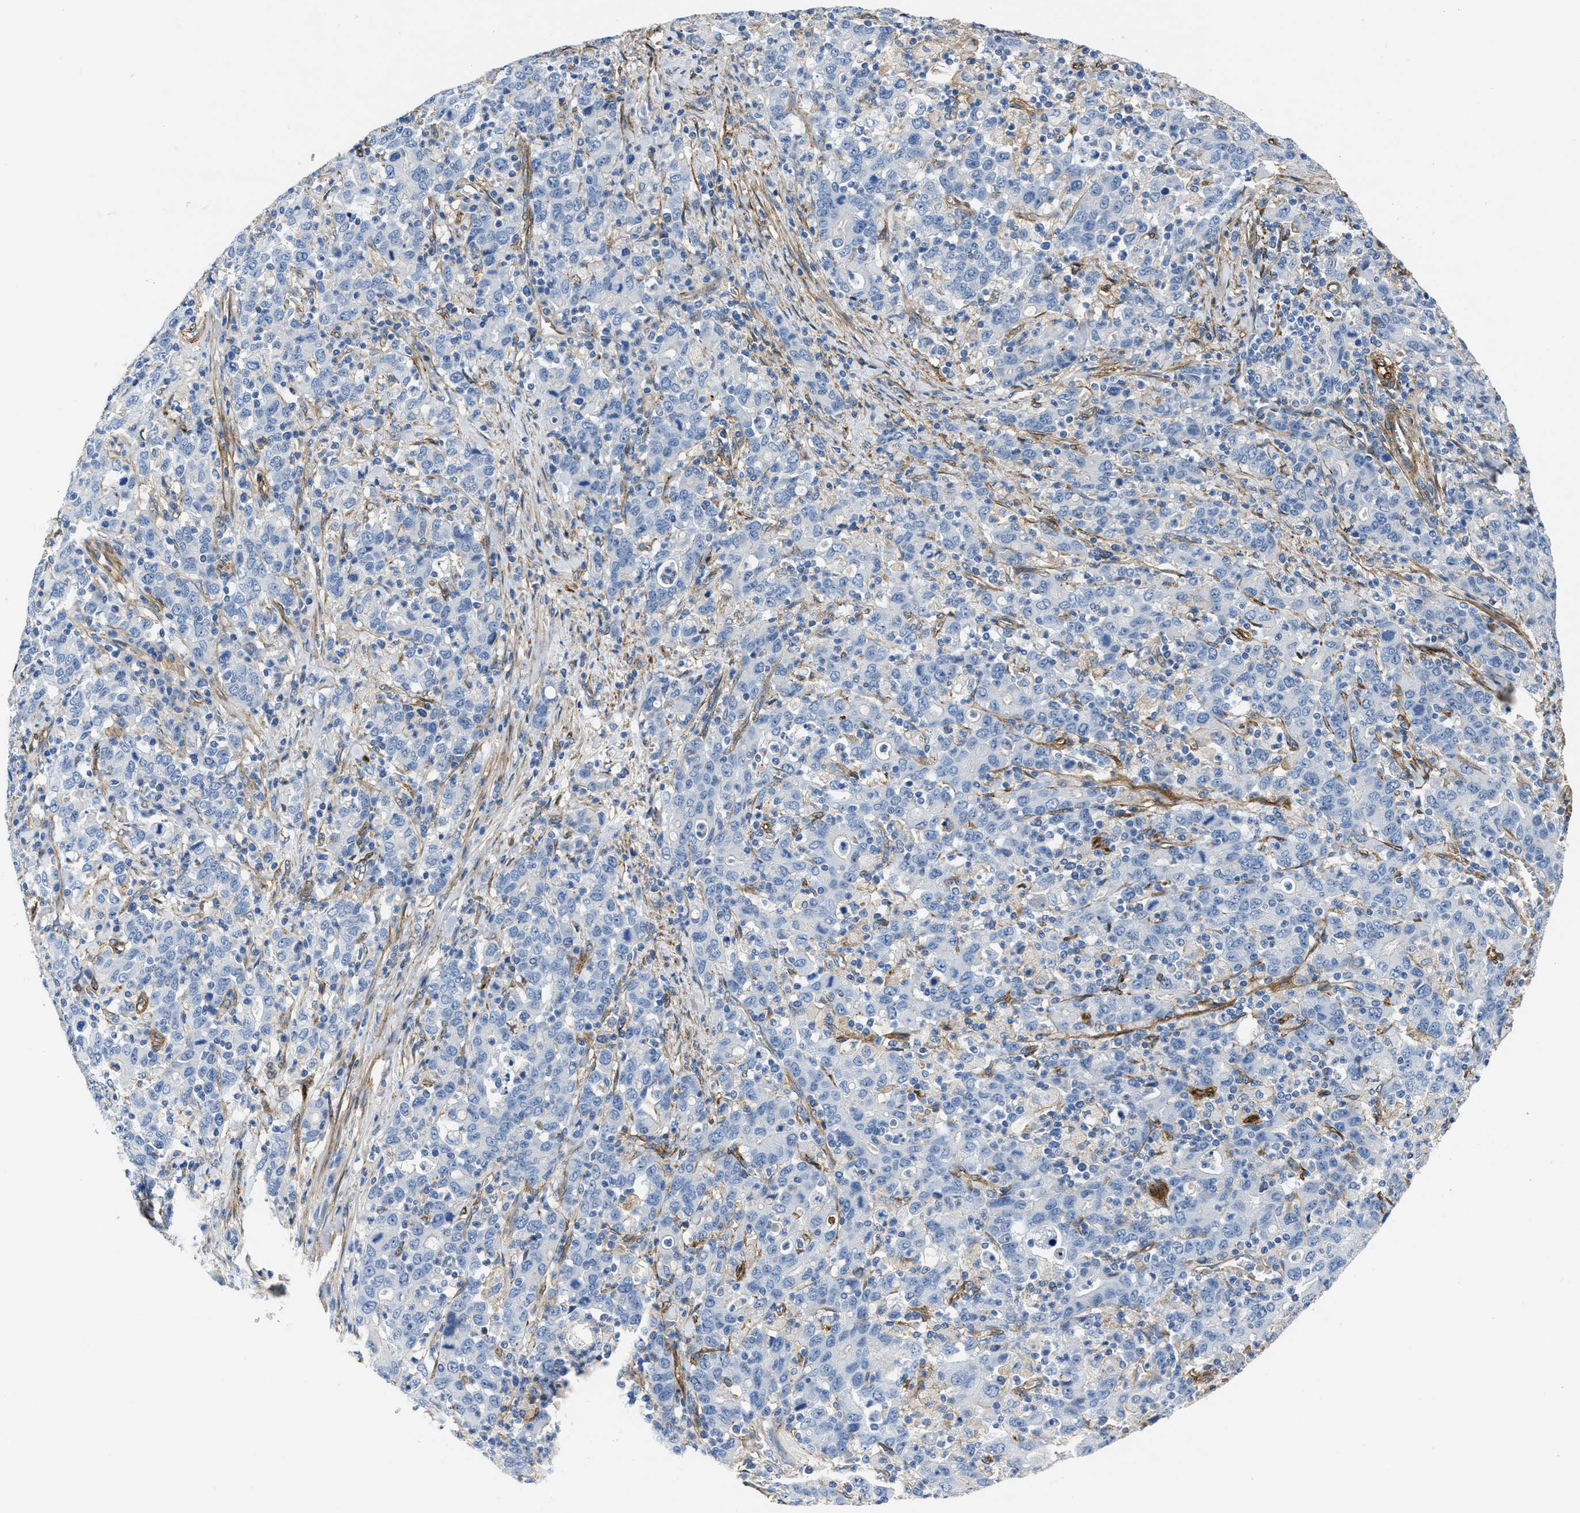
{"staining": {"intensity": "negative", "quantity": "none", "location": "none"}, "tissue": "stomach cancer", "cell_type": "Tumor cells", "image_type": "cancer", "snomed": [{"axis": "morphology", "description": "Adenocarcinoma, NOS"}, {"axis": "topography", "description": "Stomach, upper"}], "caption": "High power microscopy photomicrograph of an immunohistochemistry histopathology image of stomach adenocarcinoma, revealing no significant staining in tumor cells.", "gene": "NAB1", "patient": {"sex": "male", "age": 69}}